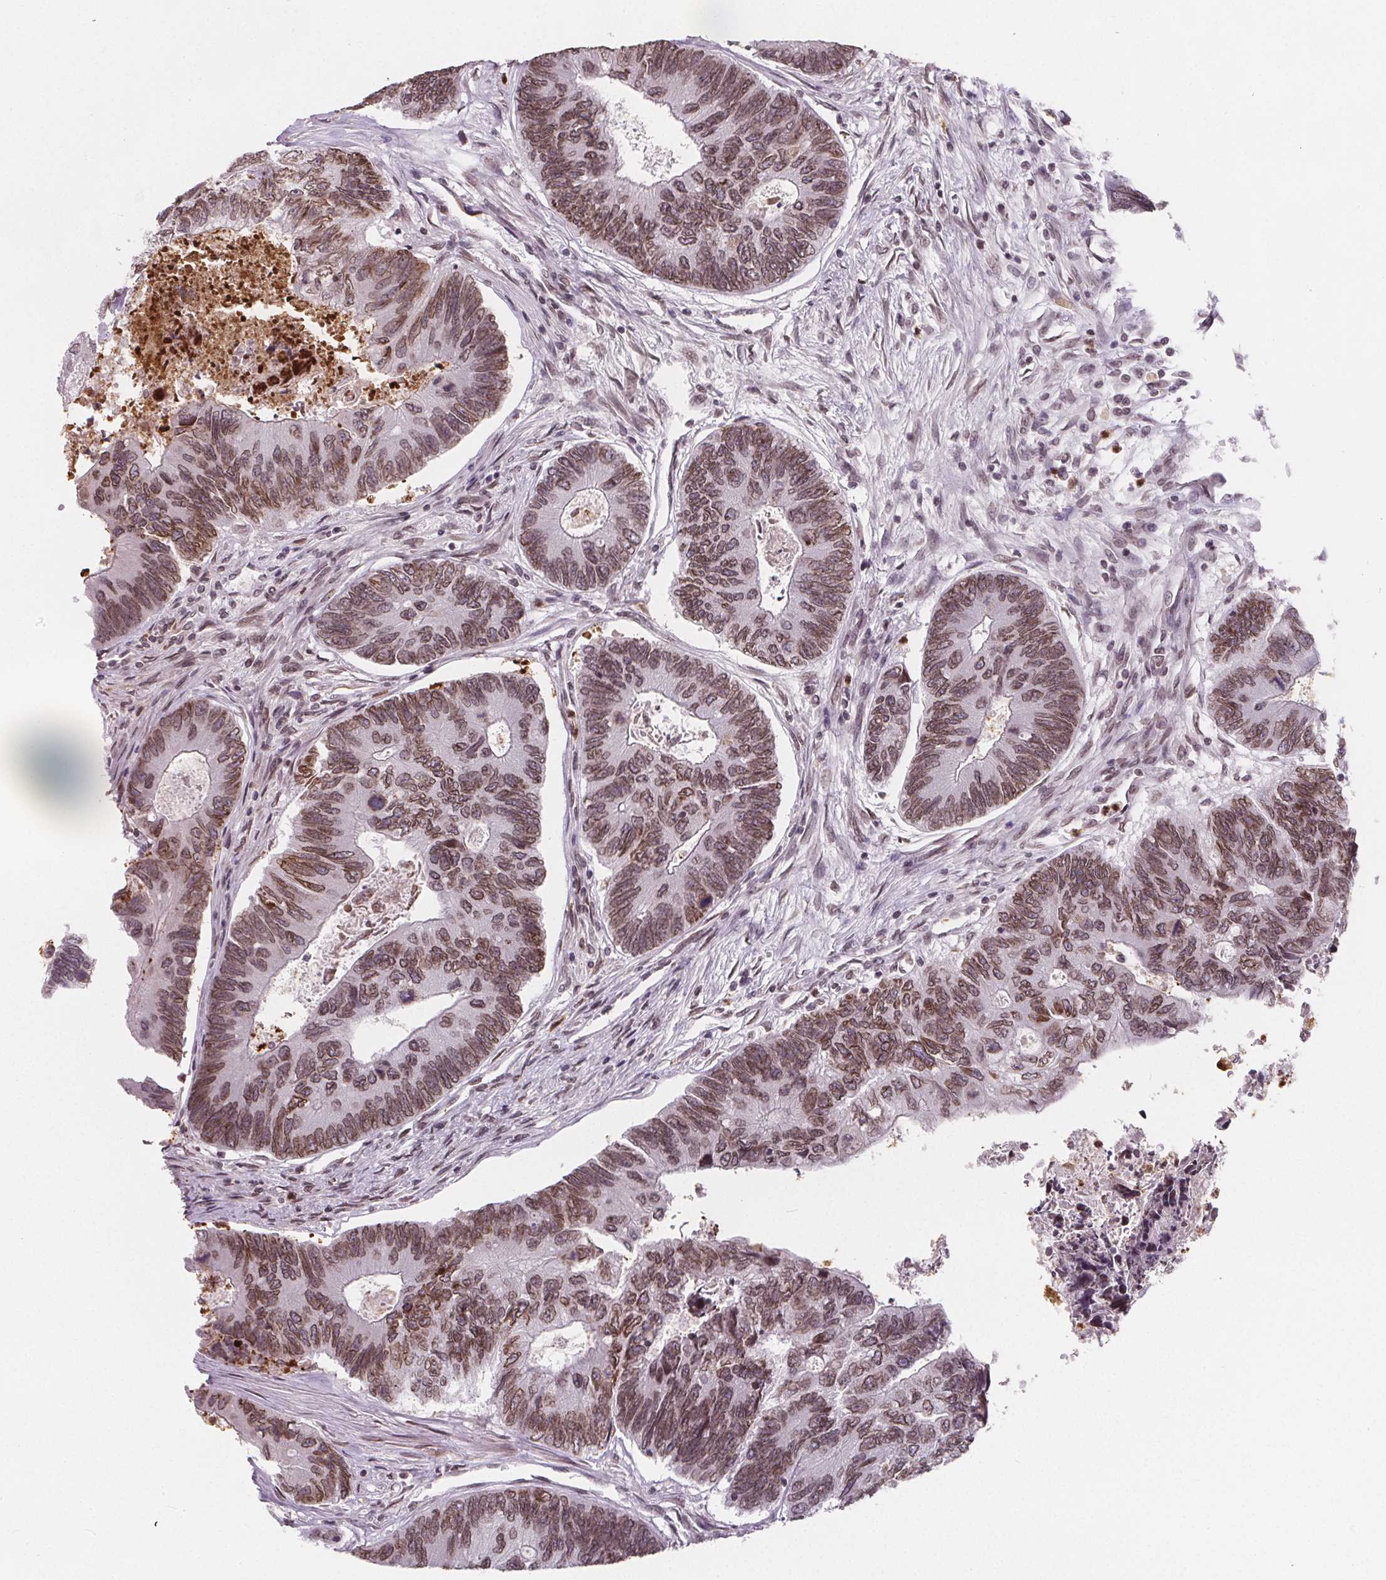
{"staining": {"intensity": "moderate", "quantity": ">75%", "location": "cytoplasmic/membranous,nuclear"}, "tissue": "colorectal cancer", "cell_type": "Tumor cells", "image_type": "cancer", "snomed": [{"axis": "morphology", "description": "Adenocarcinoma, NOS"}, {"axis": "topography", "description": "Rectum"}], "caption": "Brown immunohistochemical staining in human colorectal cancer (adenocarcinoma) reveals moderate cytoplasmic/membranous and nuclear staining in about >75% of tumor cells.", "gene": "TTC39C", "patient": {"sex": "female", "age": 62}}